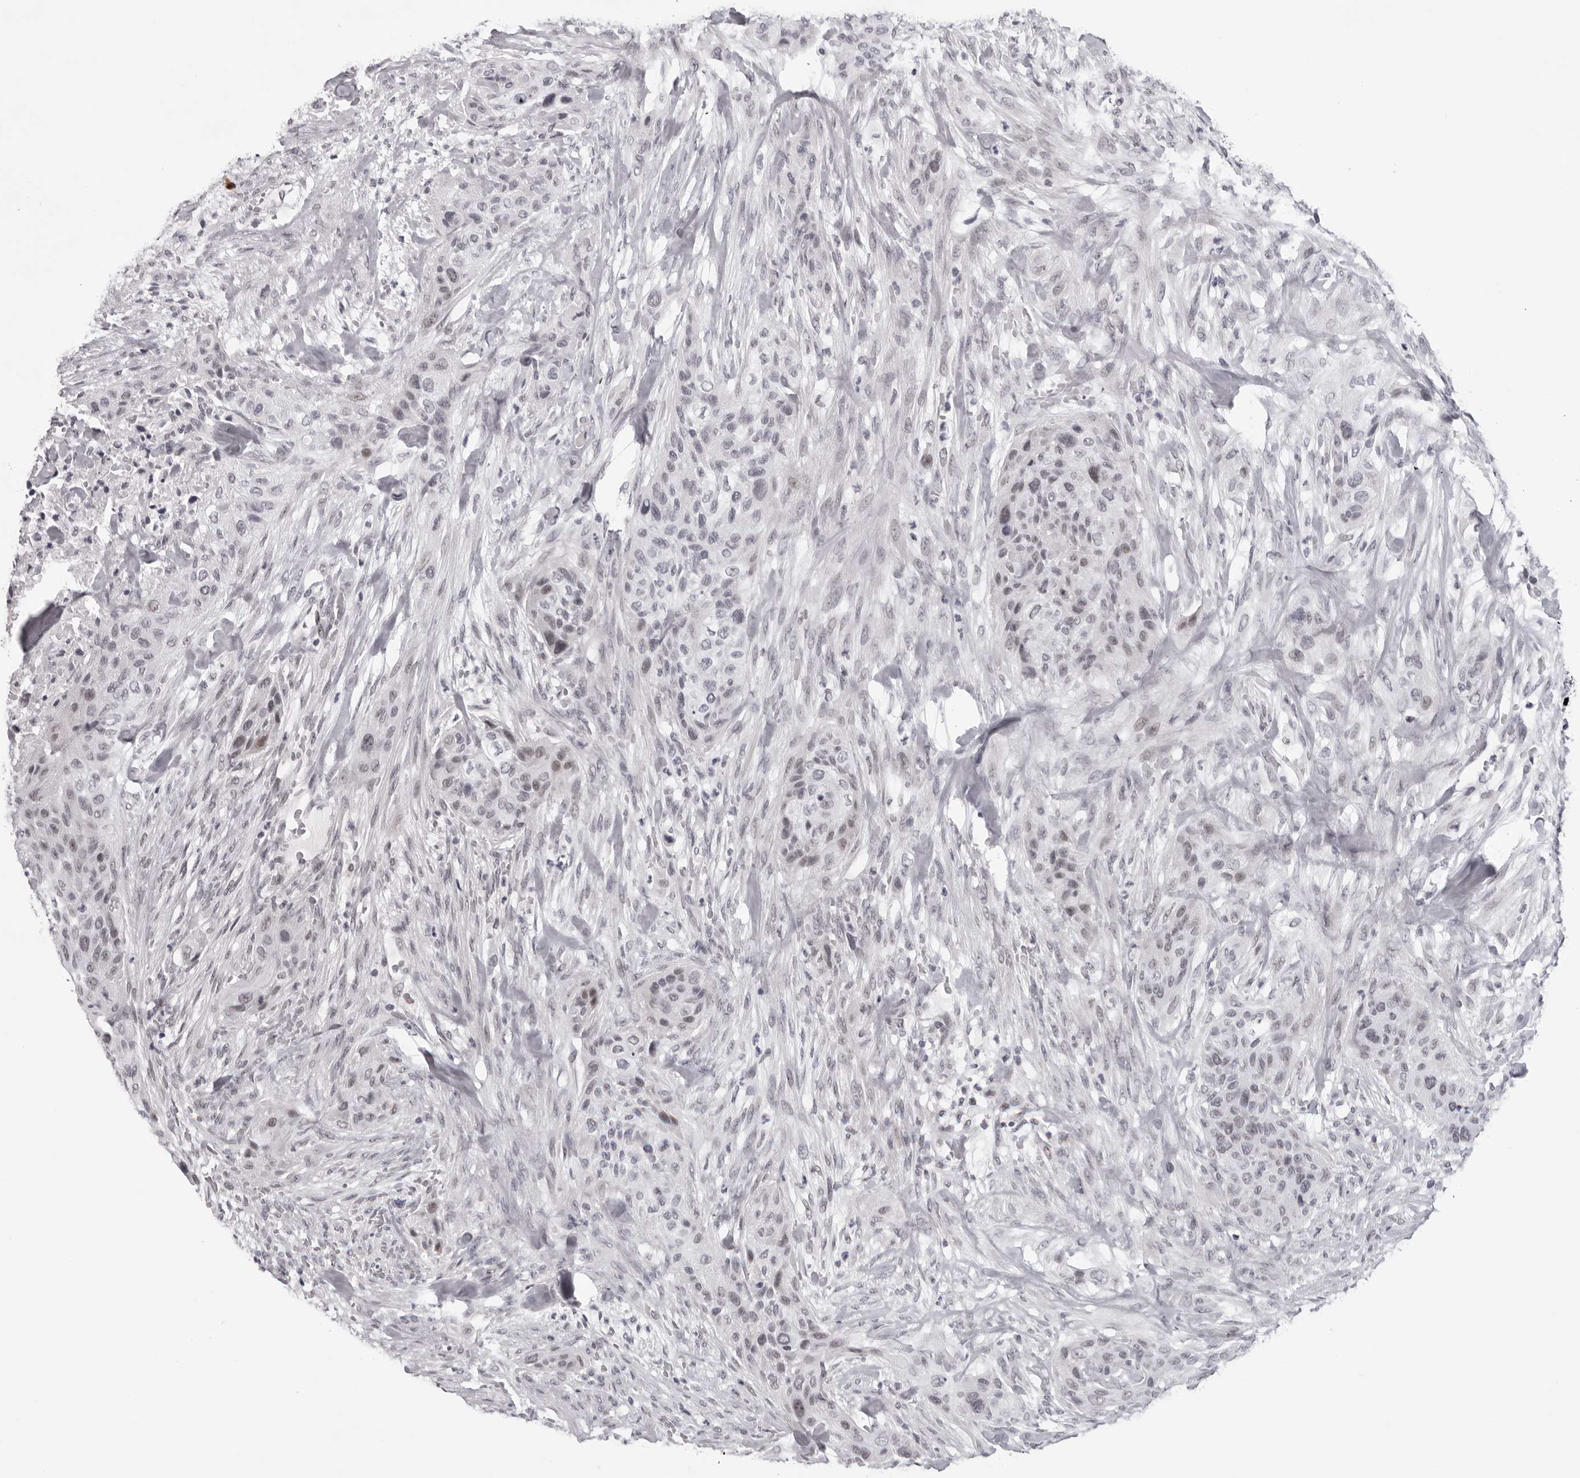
{"staining": {"intensity": "moderate", "quantity": "<25%", "location": "nuclear"}, "tissue": "urothelial cancer", "cell_type": "Tumor cells", "image_type": "cancer", "snomed": [{"axis": "morphology", "description": "Urothelial carcinoma, High grade"}, {"axis": "topography", "description": "Urinary bladder"}], "caption": "Urothelial cancer was stained to show a protein in brown. There is low levels of moderate nuclear positivity in about <25% of tumor cells.", "gene": "EXOSC10", "patient": {"sex": "male", "age": 35}}